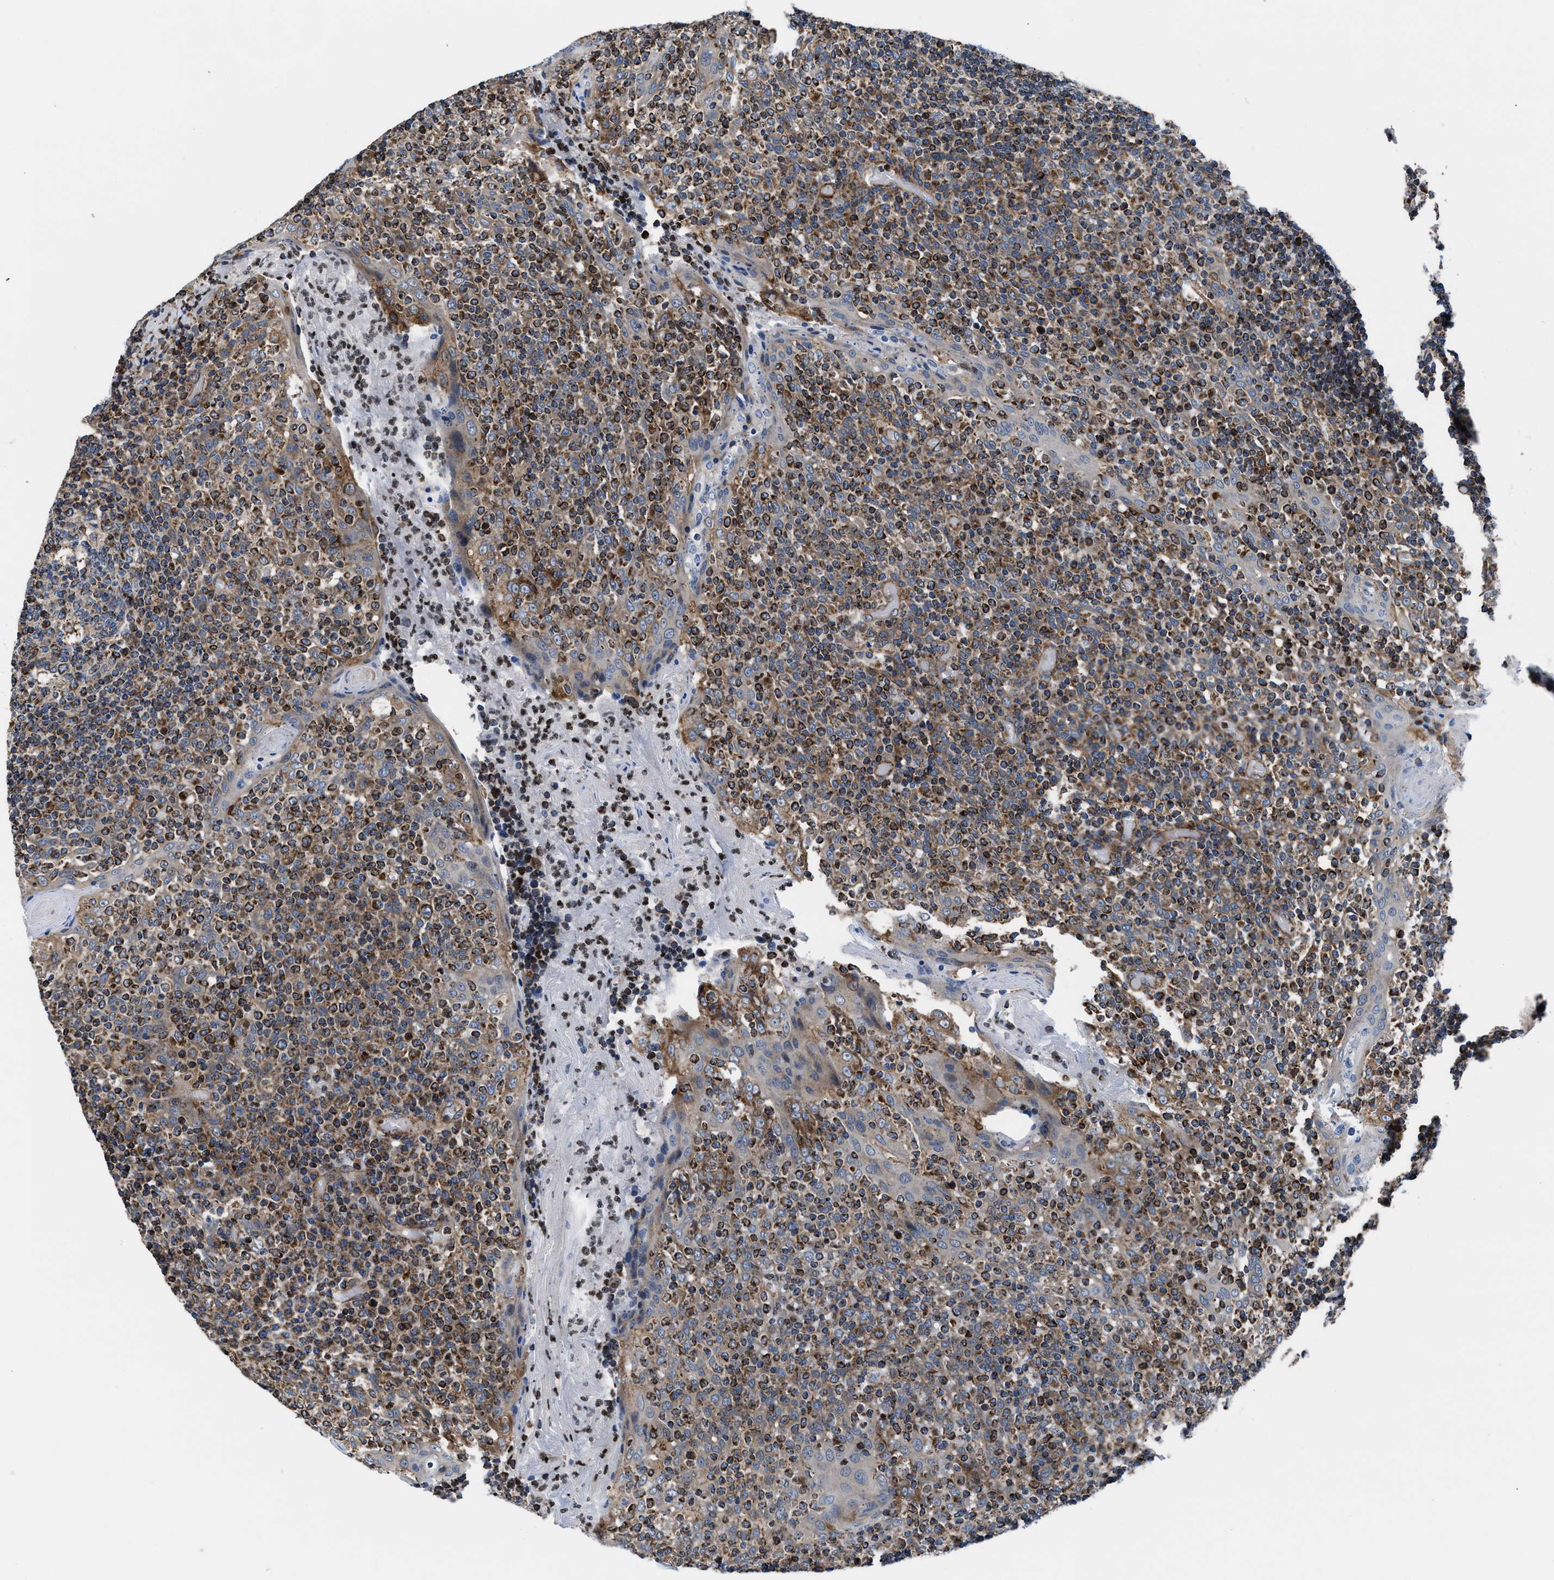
{"staining": {"intensity": "moderate", "quantity": "25%-75%", "location": "cytoplasmic/membranous"}, "tissue": "tonsil", "cell_type": "Germinal center cells", "image_type": "normal", "snomed": [{"axis": "morphology", "description": "Normal tissue, NOS"}, {"axis": "topography", "description": "Tonsil"}], "caption": "Tonsil stained for a protein (brown) reveals moderate cytoplasmic/membranous positive positivity in about 25%-75% of germinal center cells.", "gene": "PRR15L", "patient": {"sex": "female", "age": 19}}